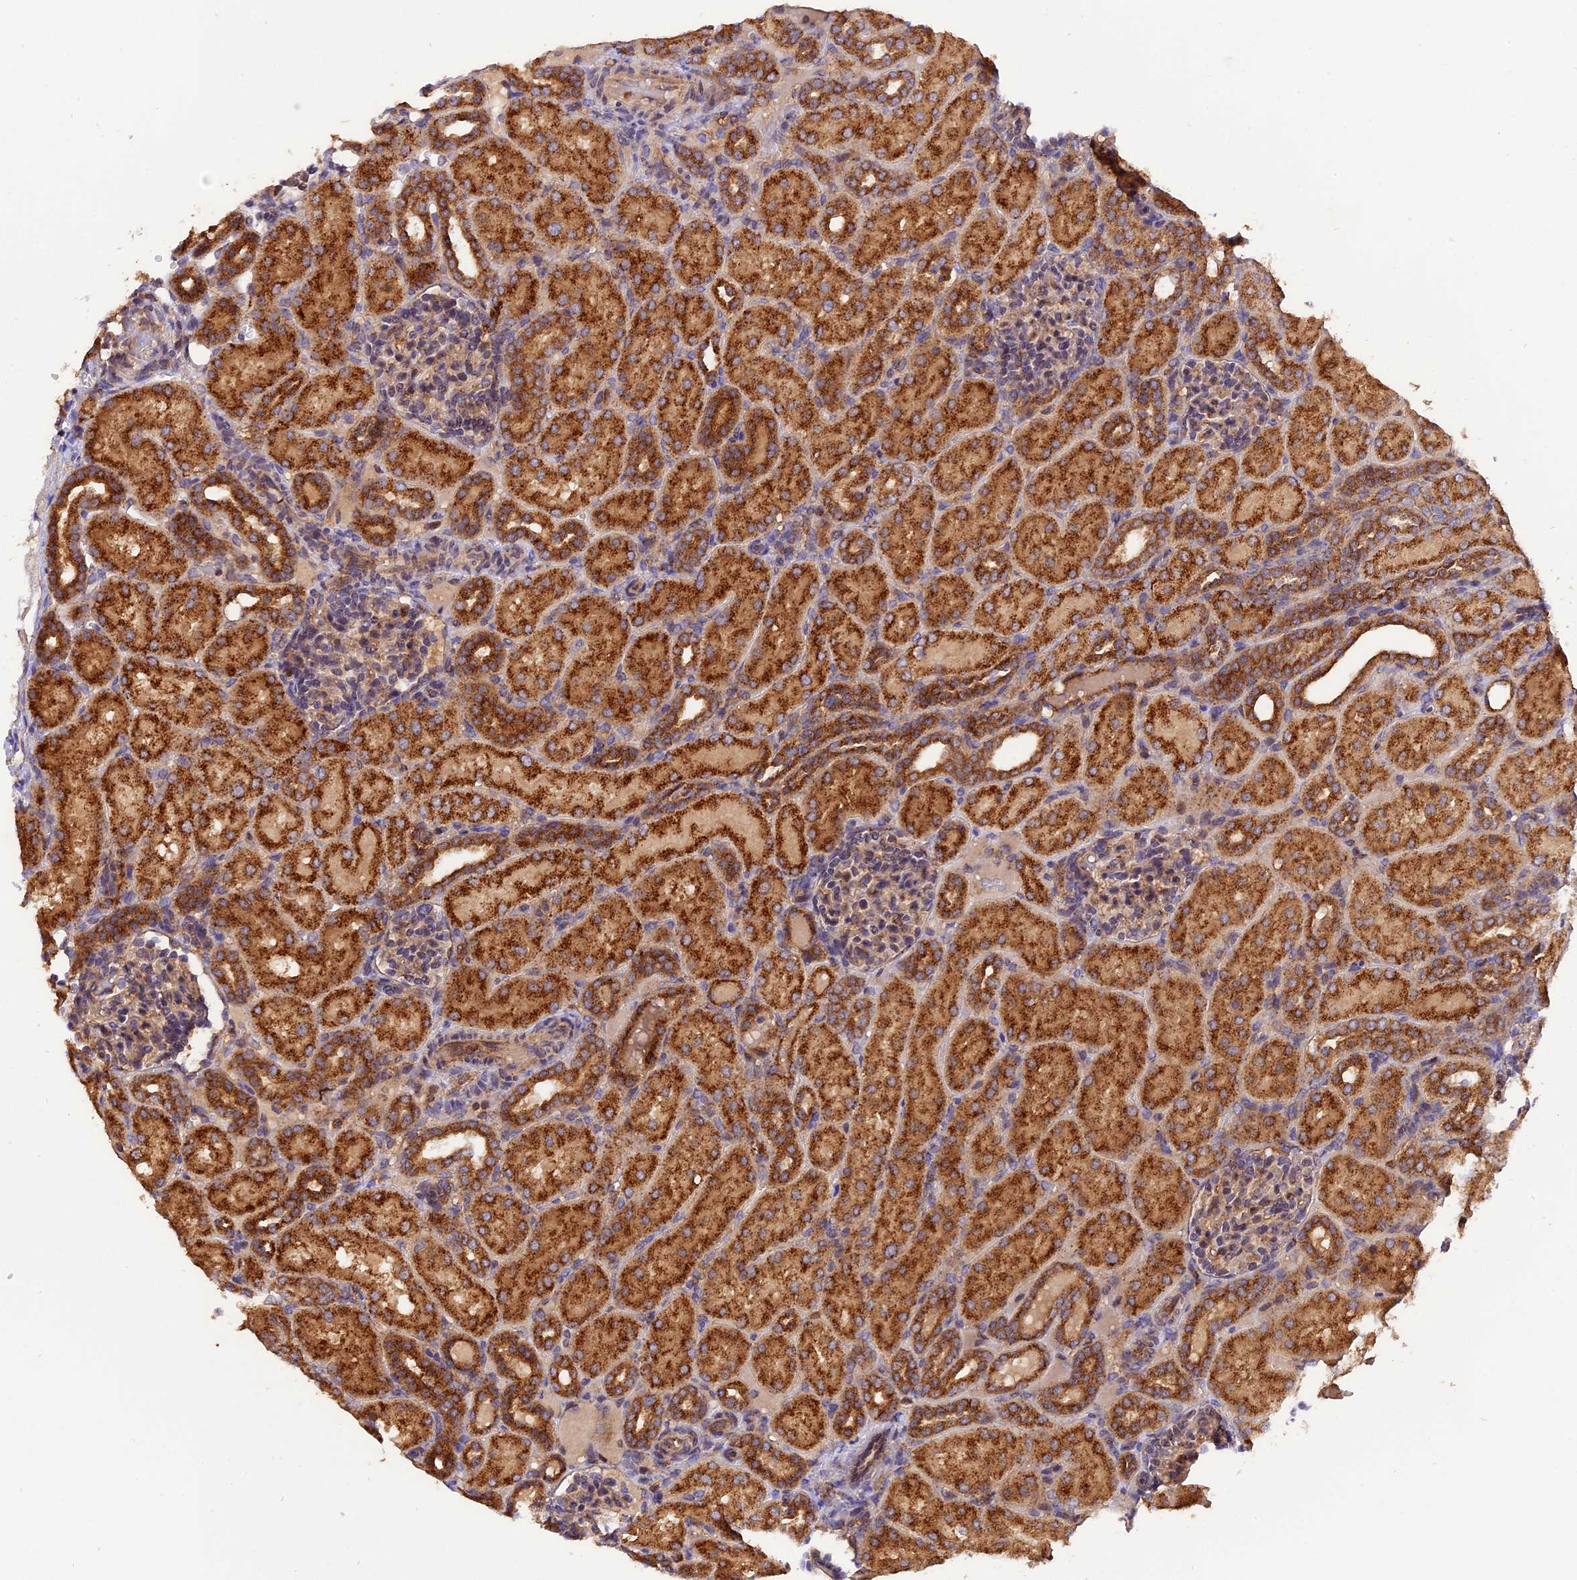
{"staining": {"intensity": "moderate", "quantity": "<25%", "location": "cytoplasmic/membranous"}, "tissue": "kidney", "cell_type": "Cells in glomeruli", "image_type": "normal", "snomed": [{"axis": "morphology", "description": "Normal tissue, NOS"}, {"axis": "topography", "description": "Kidney"}], "caption": "Cells in glomeruli exhibit low levels of moderate cytoplasmic/membranous expression in approximately <25% of cells in unremarkable kidney.", "gene": "PEX3", "patient": {"sex": "male", "age": 1}}